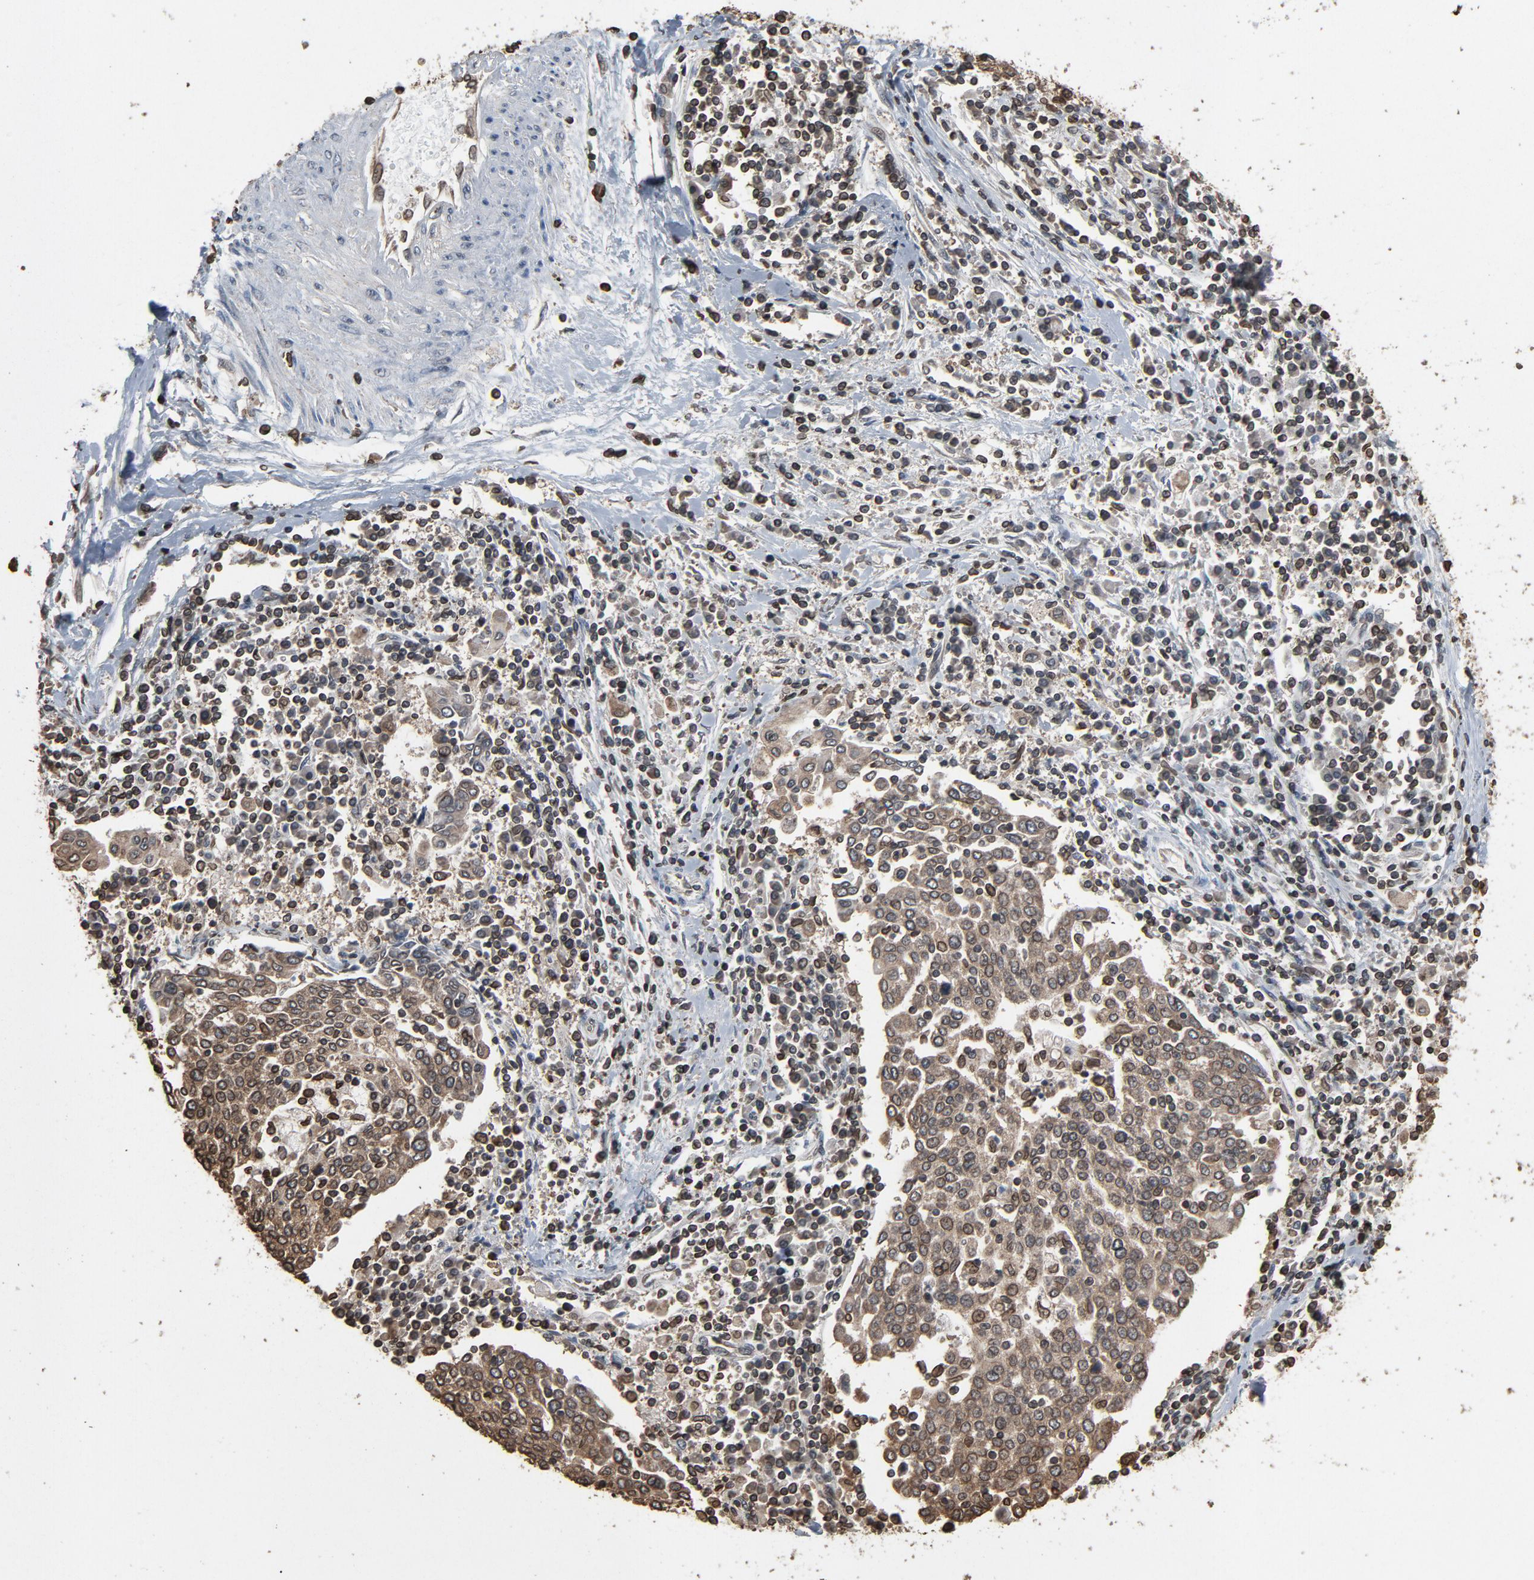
{"staining": {"intensity": "weak", "quantity": ">75%", "location": "cytoplasmic/membranous,nuclear"}, "tissue": "cervical cancer", "cell_type": "Tumor cells", "image_type": "cancer", "snomed": [{"axis": "morphology", "description": "Squamous cell carcinoma, NOS"}, {"axis": "topography", "description": "Cervix"}], "caption": "Tumor cells show low levels of weak cytoplasmic/membranous and nuclear expression in approximately >75% of cells in human cervical cancer.", "gene": "UBE2D1", "patient": {"sex": "female", "age": 40}}